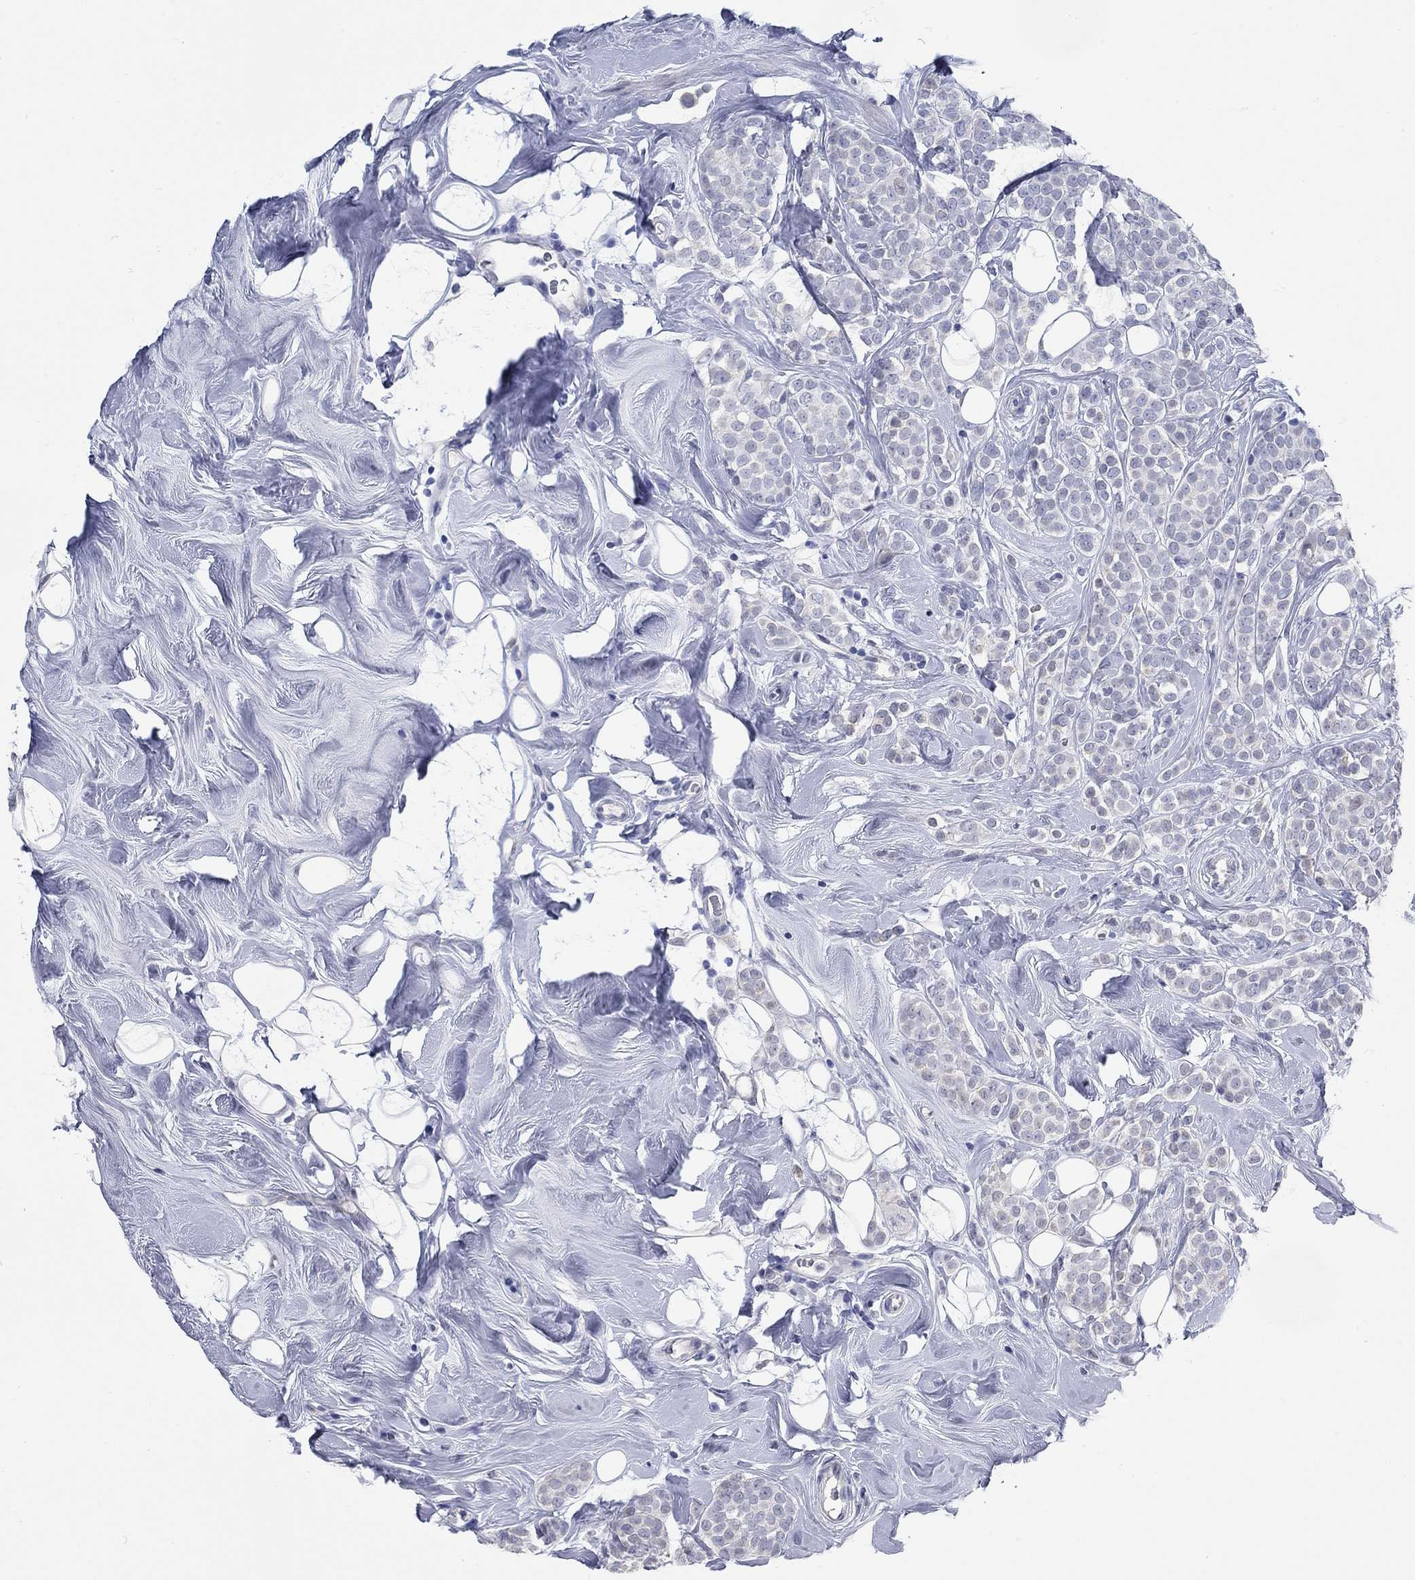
{"staining": {"intensity": "negative", "quantity": "none", "location": "none"}, "tissue": "breast cancer", "cell_type": "Tumor cells", "image_type": "cancer", "snomed": [{"axis": "morphology", "description": "Lobular carcinoma"}, {"axis": "topography", "description": "Breast"}], "caption": "High power microscopy micrograph of an immunohistochemistry micrograph of breast cancer (lobular carcinoma), revealing no significant expression in tumor cells.", "gene": "WASF3", "patient": {"sex": "female", "age": 49}}